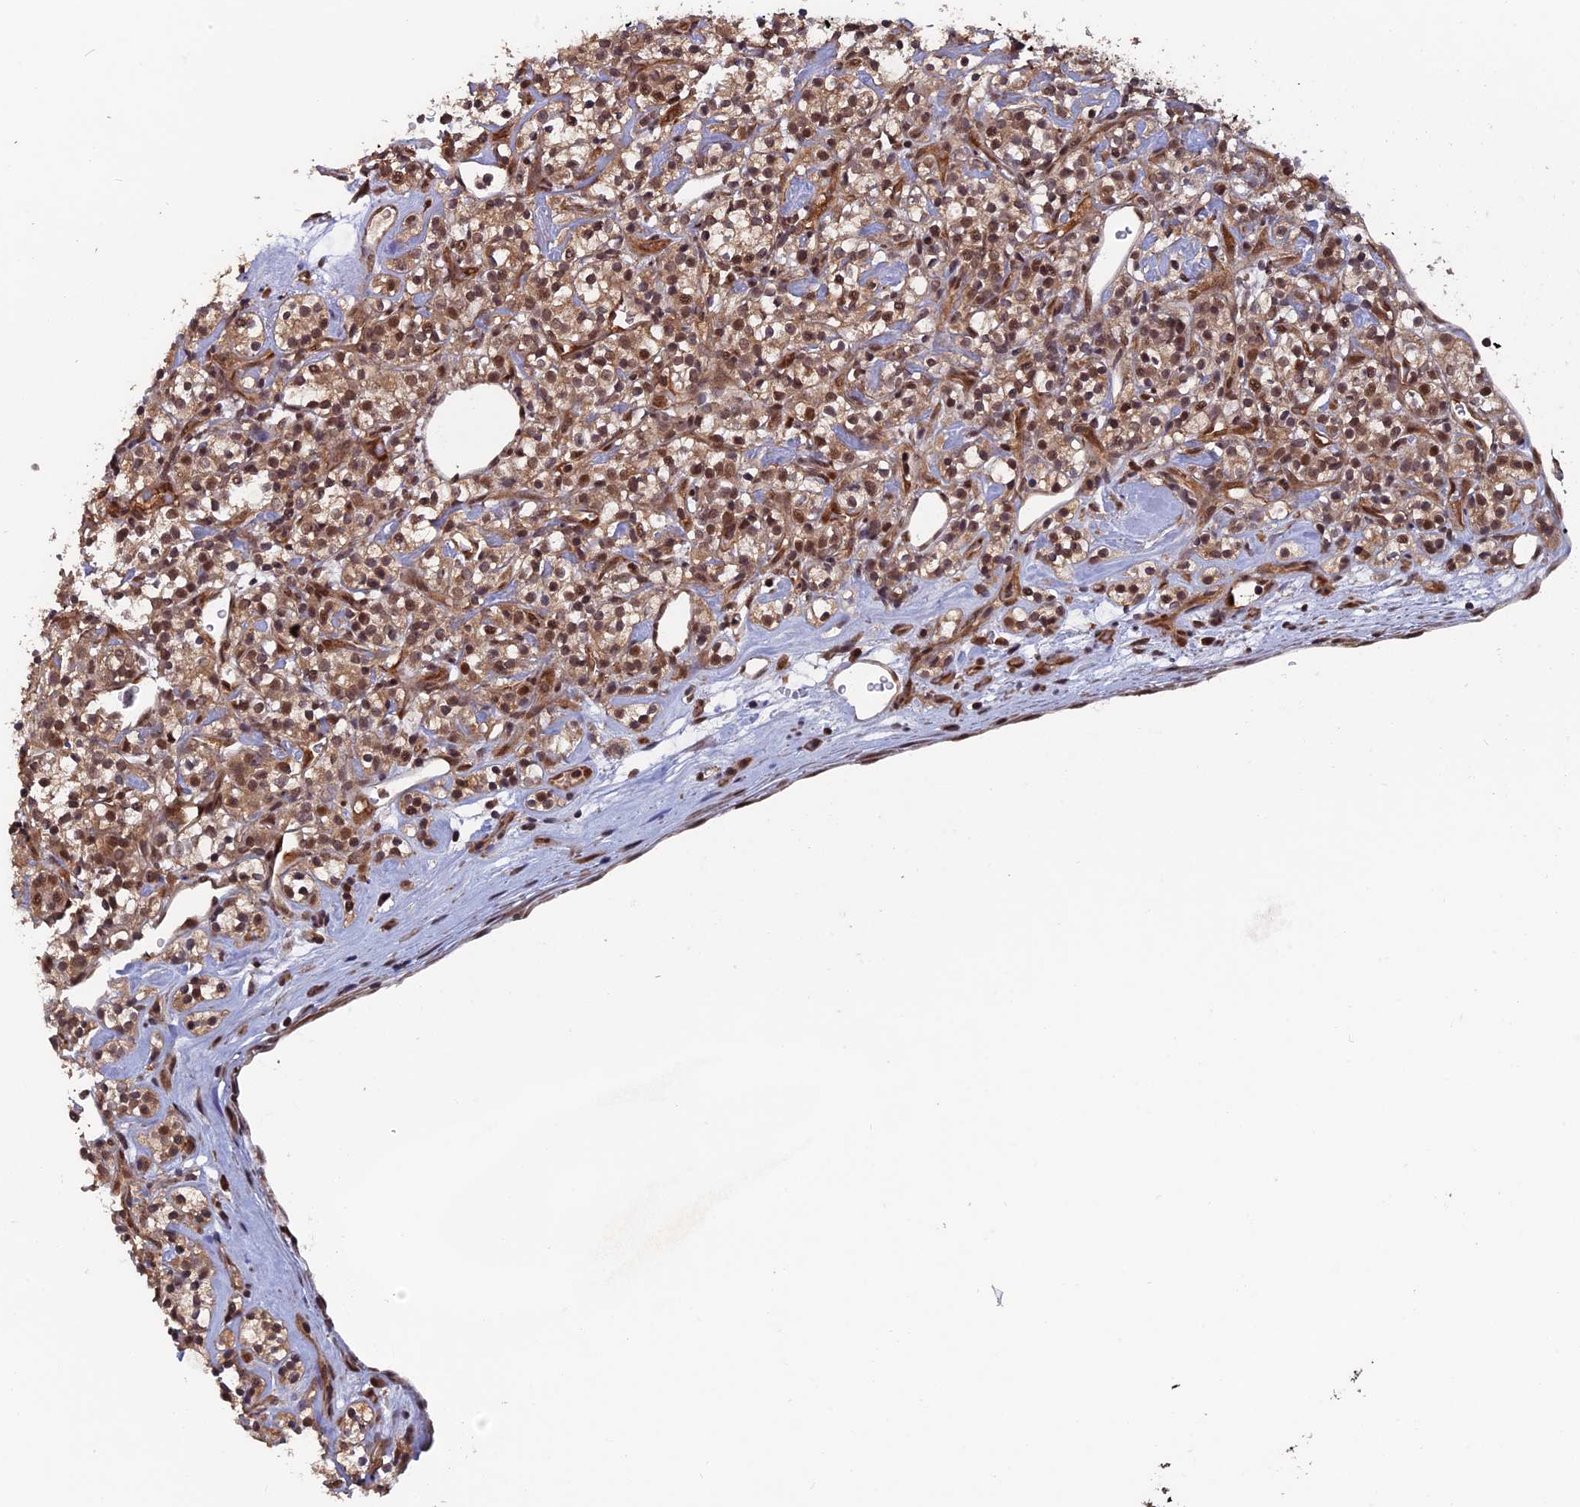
{"staining": {"intensity": "moderate", "quantity": ">75%", "location": "cytoplasmic/membranous,nuclear"}, "tissue": "renal cancer", "cell_type": "Tumor cells", "image_type": "cancer", "snomed": [{"axis": "morphology", "description": "Adenocarcinoma, NOS"}, {"axis": "topography", "description": "Kidney"}], "caption": "Moderate cytoplasmic/membranous and nuclear staining for a protein is appreciated in approximately >75% of tumor cells of renal adenocarcinoma using immunohistochemistry.", "gene": "FAM53C", "patient": {"sex": "male", "age": 77}}